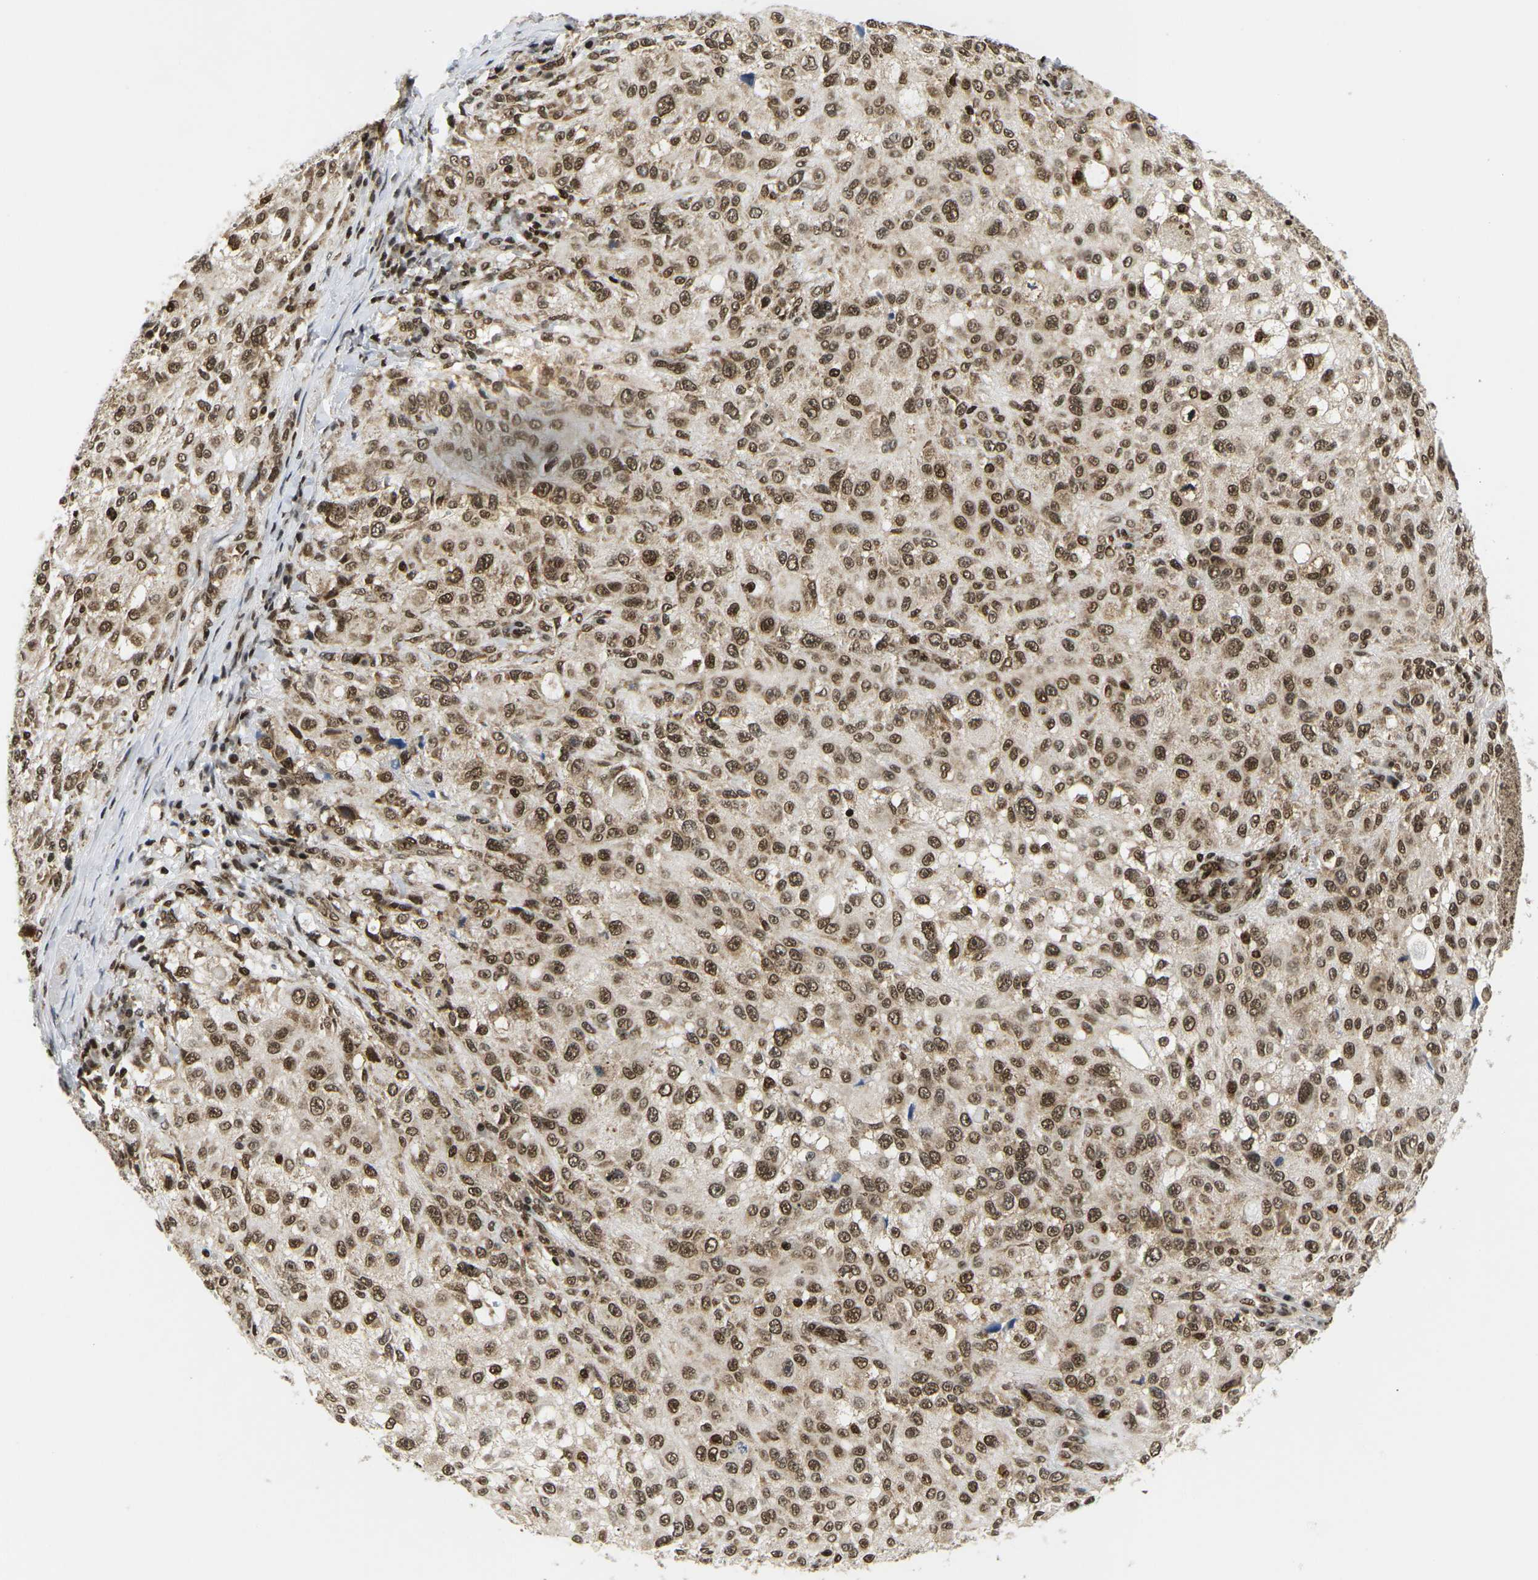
{"staining": {"intensity": "moderate", "quantity": ">75%", "location": "nuclear"}, "tissue": "melanoma", "cell_type": "Tumor cells", "image_type": "cancer", "snomed": [{"axis": "morphology", "description": "Necrosis, NOS"}, {"axis": "morphology", "description": "Malignant melanoma, NOS"}, {"axis": "topography", "description": "Skin"}], "caption": "The histopathology image reveals a brown stain indicating the presence of a protein in the nuclear of tumor cells in melanoma.", "gene": "CELF1", "patient": {"sex": "female", "age": 87}}